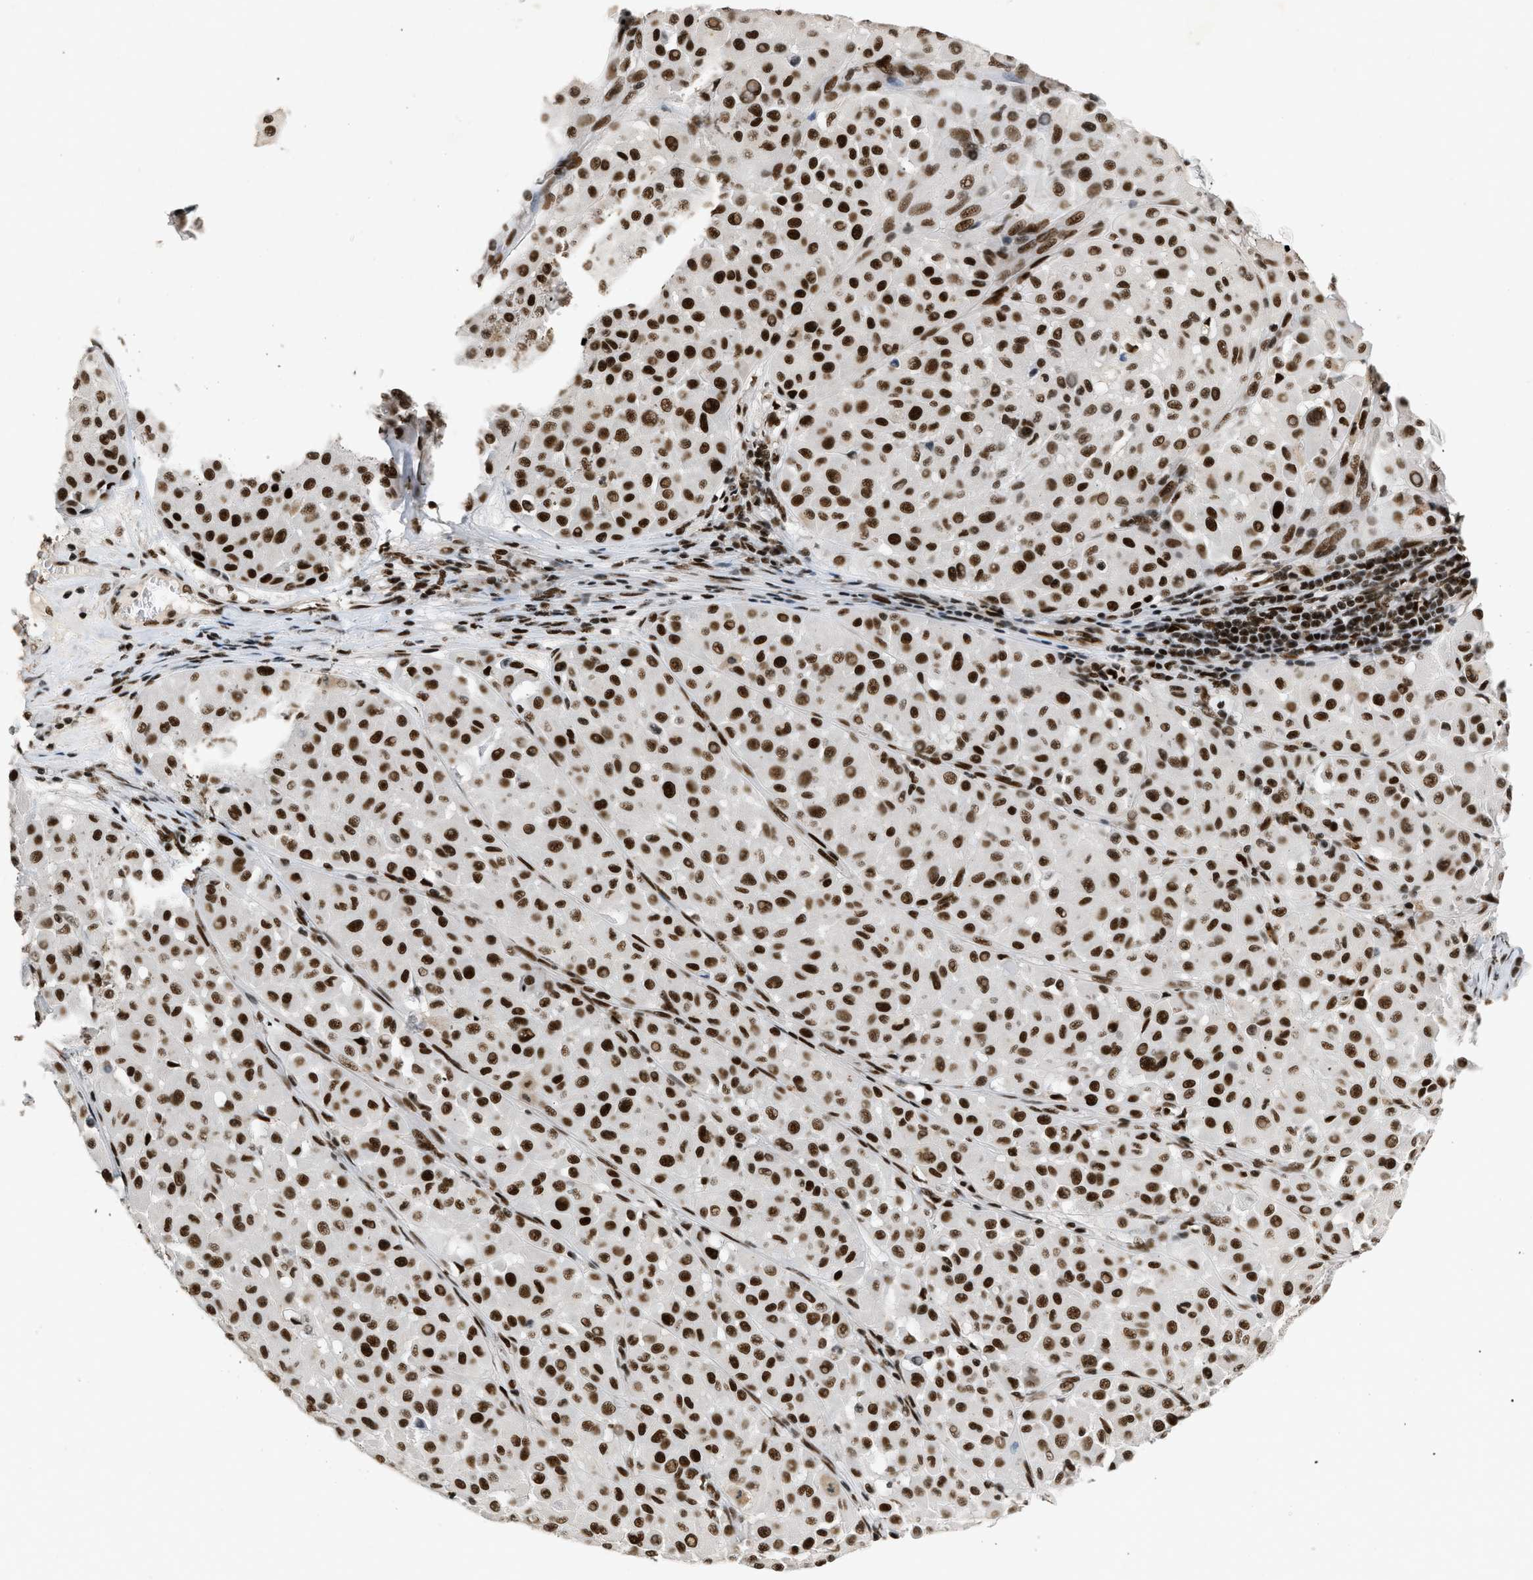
{"staining": {"intensity": "strong", "quantity": ">75%", "location": "nuclear"}, "tissue": "melanoma", "cell_type": "Tumor cells", "image_type": "cancer", "snomed": [{"axis": "morphology", "description": "Malignant melanoma, Metastatic site"}, {"axis": "topography", "description": "Soft tissue"}], "caption": "Immunohistochemical staining of human malignant melanoma (metastatic site) shows high levels of strong nuclear positivity in about >75% of tumor cells. Ihc stains the protein of interest in brown and the nuclei are stained blue.", "gene": "SMARCB1", "patient": {"sex": "male", "age": 41}}